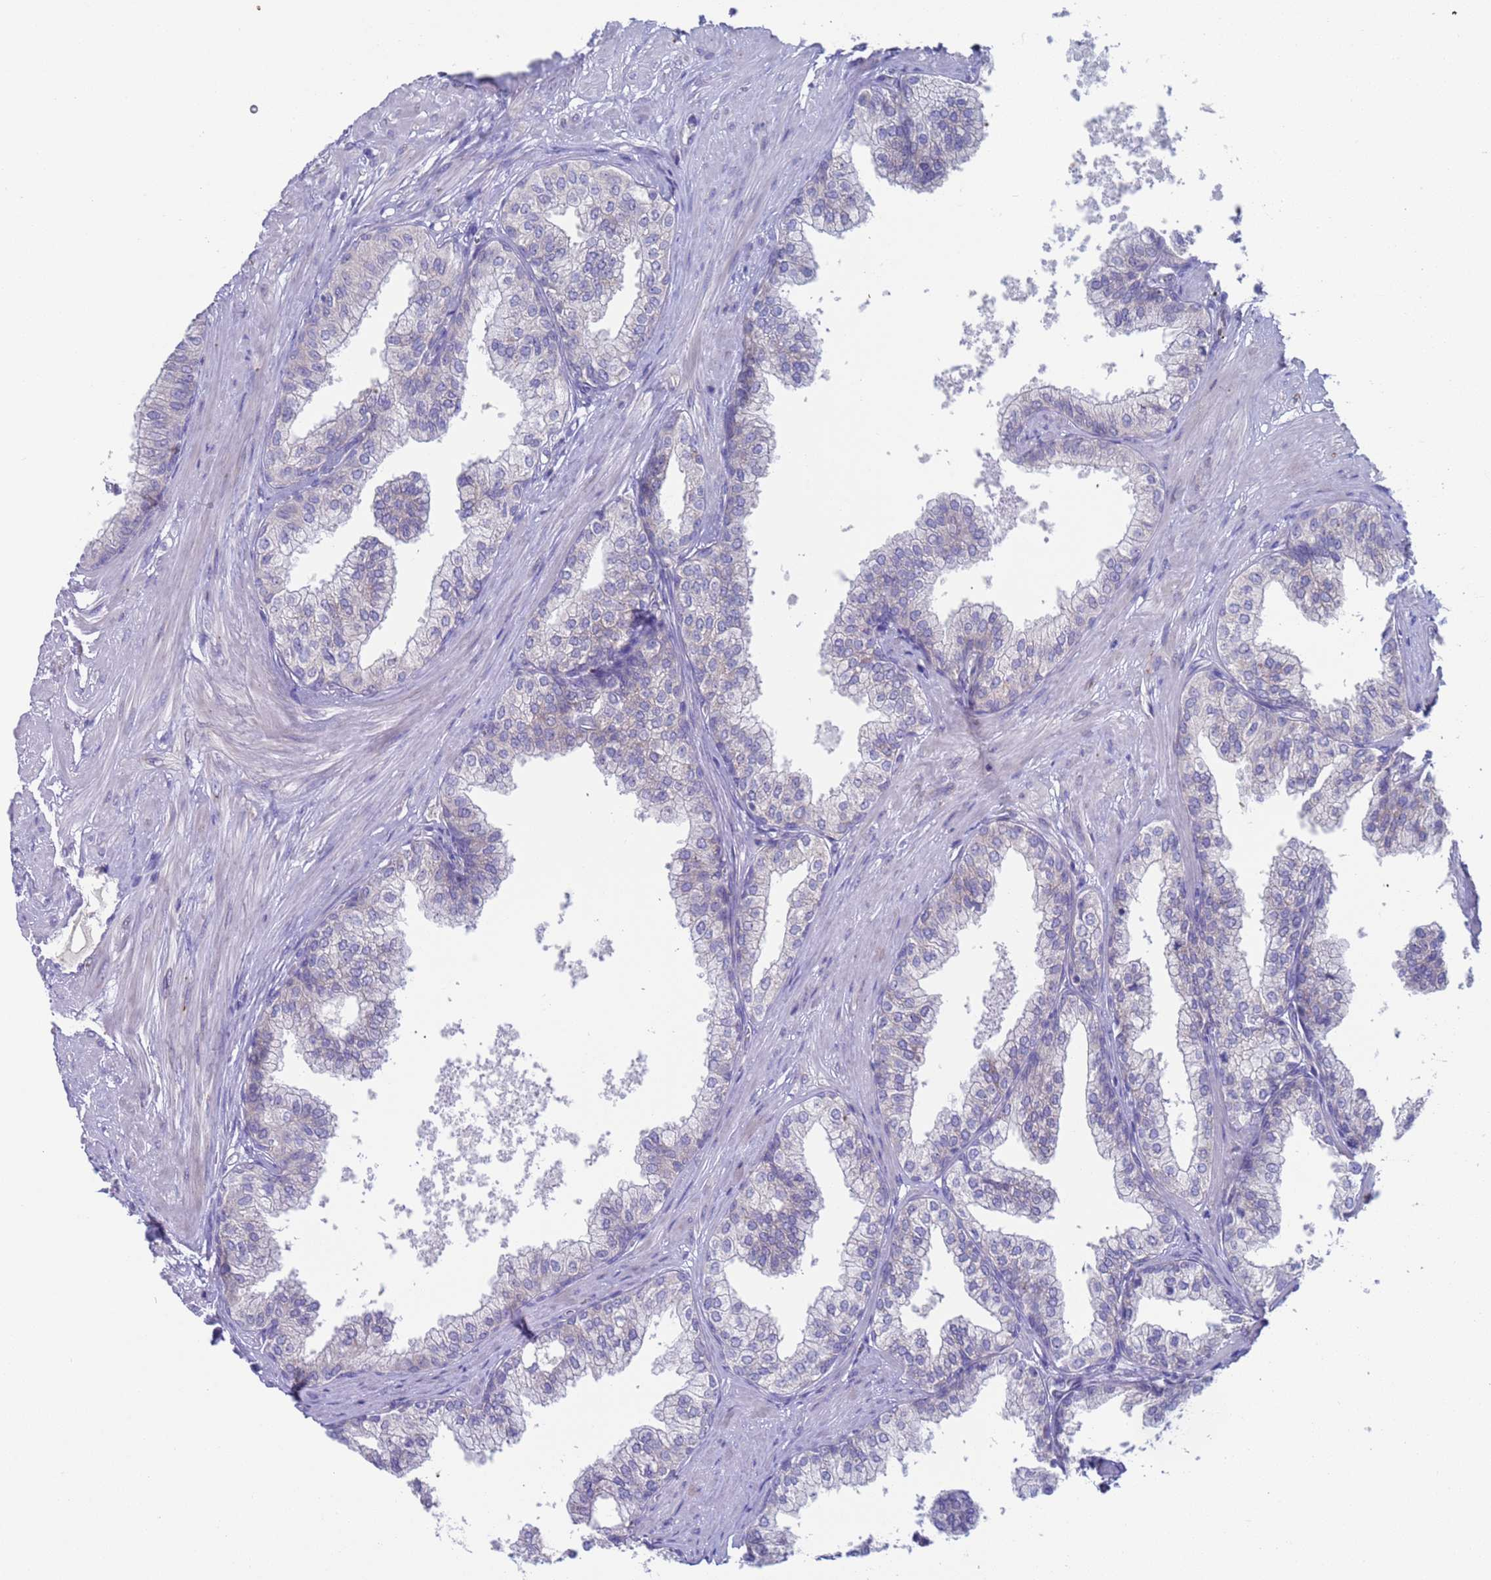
{"staining": {"intensity": "weak", "quantity": "<25%", "location": "cytoplasmic/membranous"}, "tissue": "prostate", "cell_type": "Glandular cells", "image_type": "normal", "snomed": [{"axis": "morphology", "description": "Normal tissue, NOS"}, {"axis": "topography", "description": "Prostate"}], "caption": "Immunohistochemistry (IHC) photomicrograph of unremarkable human prostate stained for a protein (brown), which demonstrates no staining in glandular cells. (Stains: DAB immunohistochemistry (IHC) with hematoxylin counter stain, Microscopy: brightfield microscopy at high magnification).", "gene": "PET117", "patient": {"sex": "male", "age": 60}}